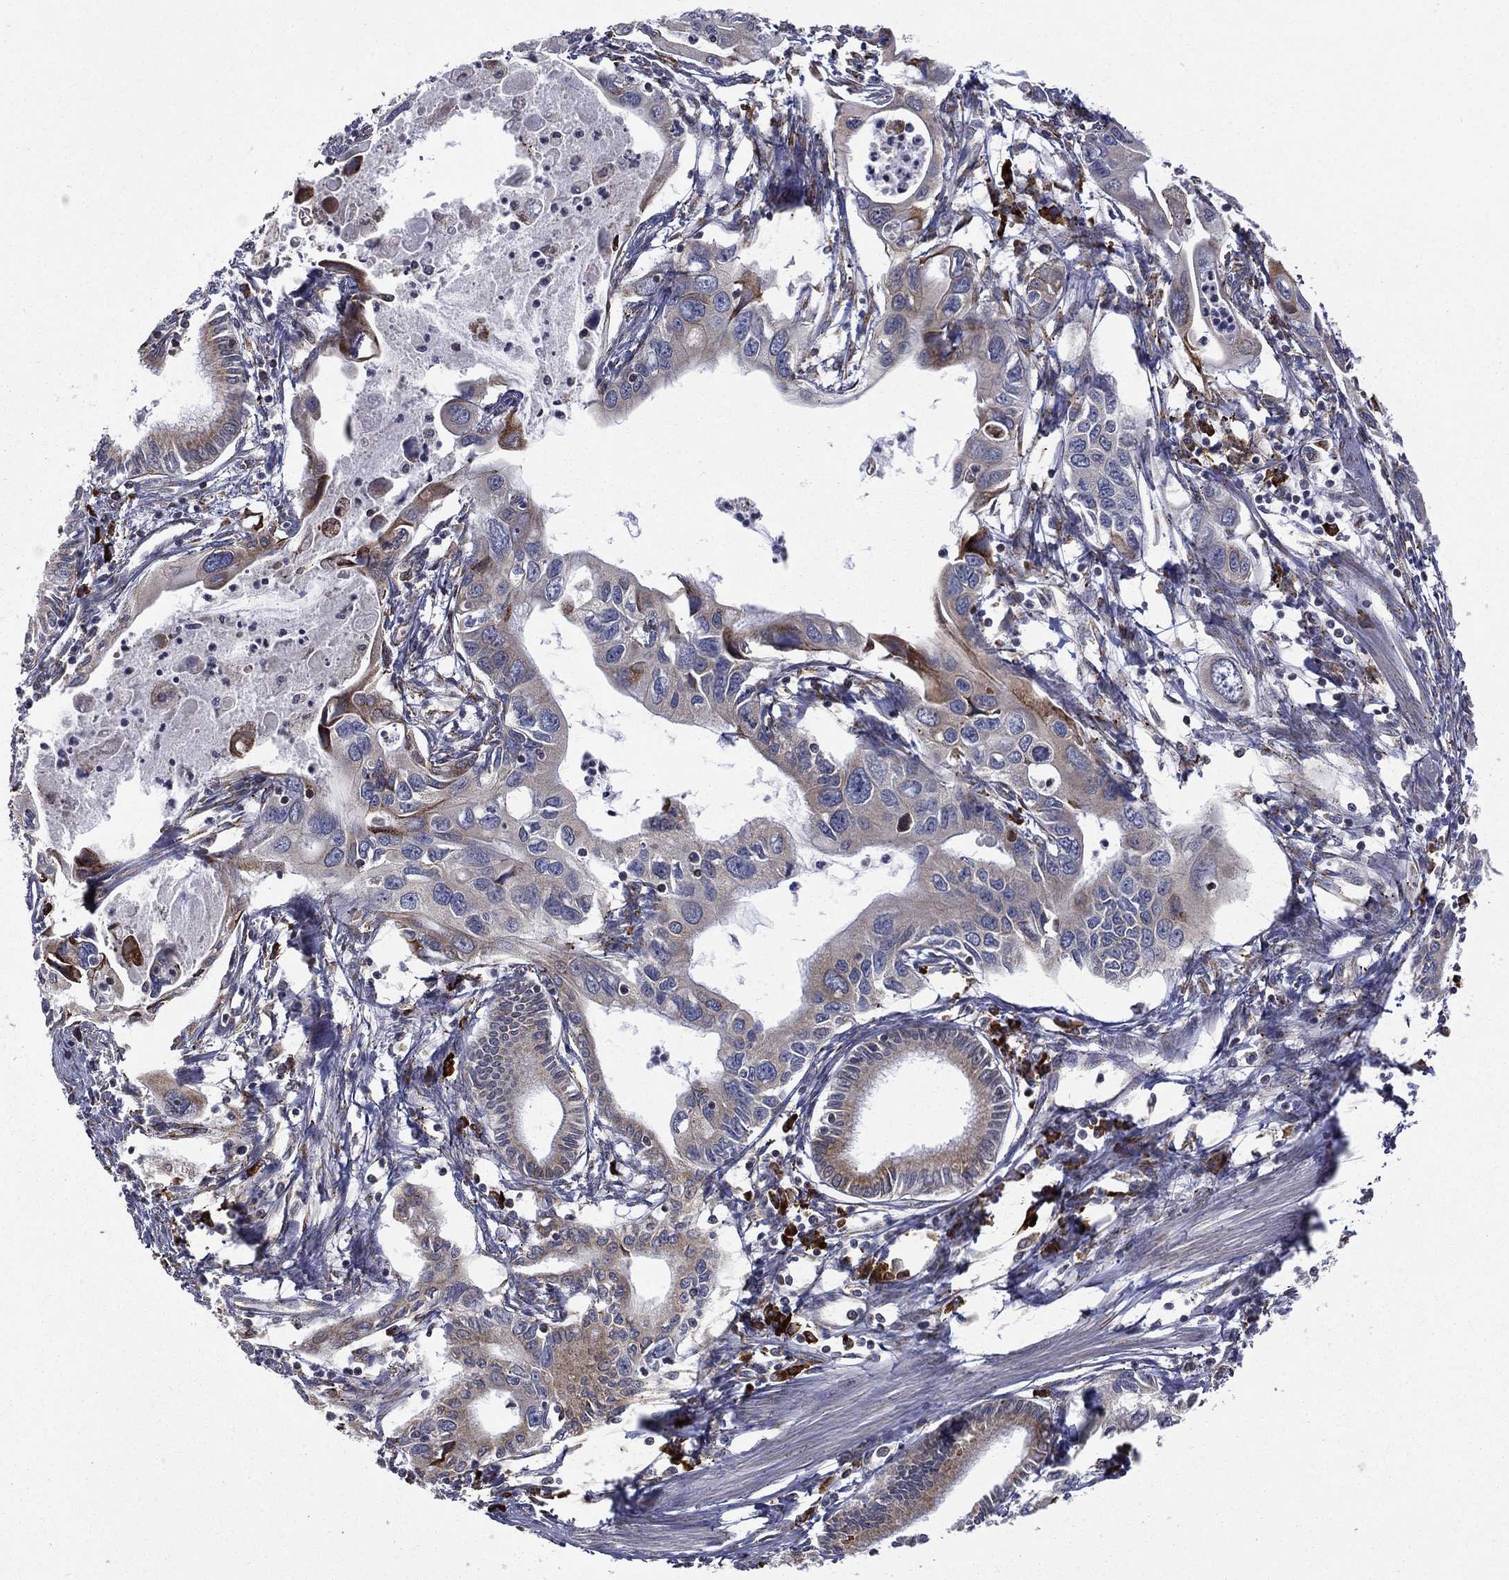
{"staining": {"intensity": "moderate", "quantity": "<25%", "location": "cytoplasmic/membranous"}, "tissue": "pancreatic cancer", "cell_type": "Tumor cells", "image_type": "cancer", "snomed": [{"axis": "morphology", "description": "Adenocarcinoma, NOS"}, {"axis": "topography", "description": "Pancreas"}], "caption": "Tumor cells display low levels of moderate cytoplasmic/membranous staining in about <25% of cells in human adenocarcinoma (pancreatic).", "gene": "C20orf96", "patient": {"sex": "male", "age": 60}}